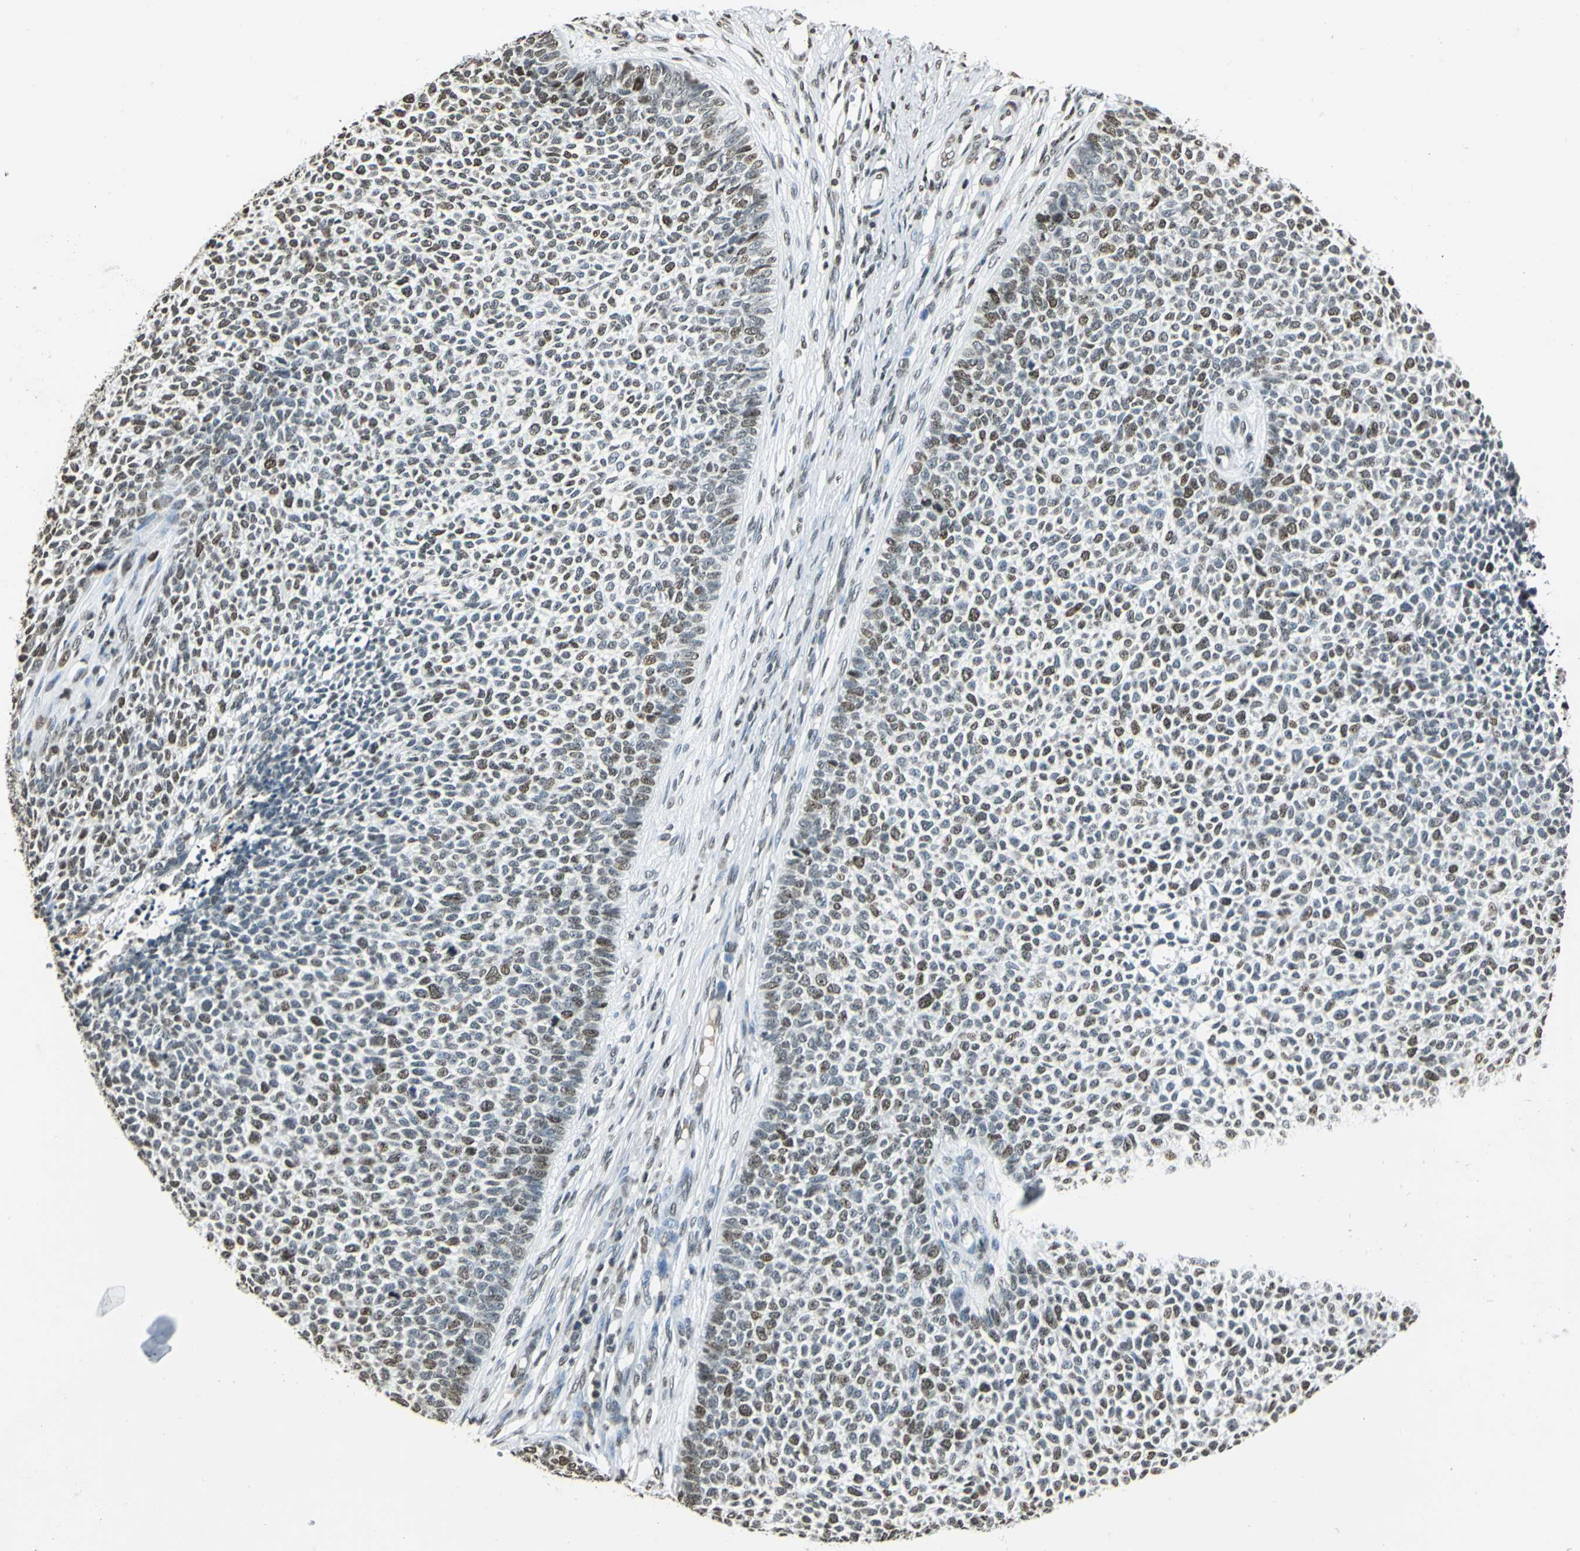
{"staining": {"intensity": "strong", "quantity": "25%-75%", "location": "nuclear"}, "tissue": "skin cancer", "cell_type": "Tumor cells", "image_type": "cancer", "snomed": [{"axis": "morphology", "description": "Basal cell carcinoma"}, {"axis": "topography", "description": "Skin"}], "caption": "Immunohistochemistry (DAB (3,3'-diaminobenzidine)) staining of skin cancer displays strong nuclear protein expression in approximately 25%-75% of tumor cells.", "gene": "MCM4", "patient": {"sex": "female", "age": 84}}